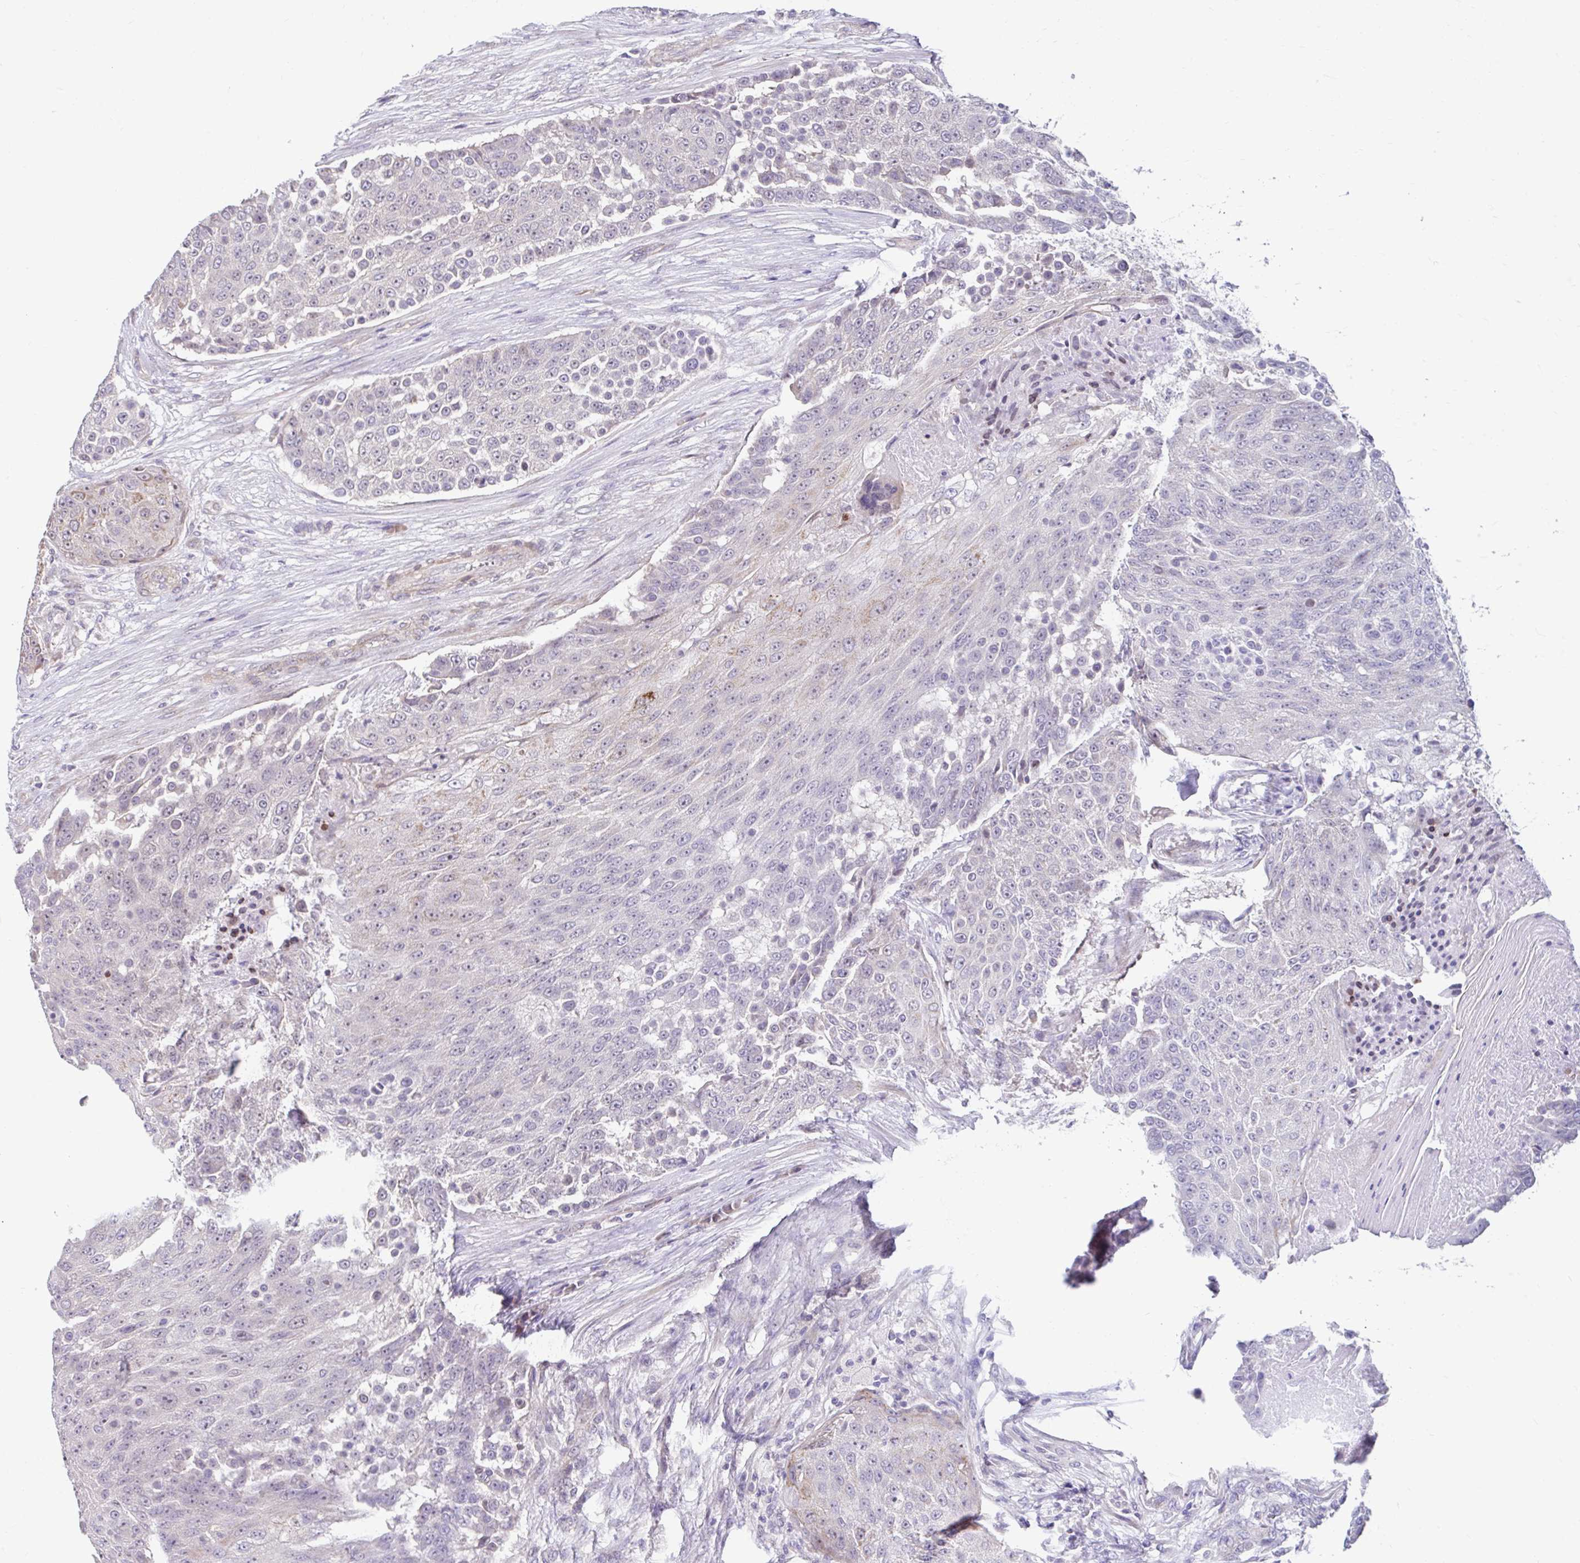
{"staining": {"intensity": "weak", "quantity": "<25%", "location": "cytoplasmic/membranous"}, "tissue": "urothelial cancer", "cell_type": "Tumor cells", "image_type": "cancer", "snomed": [{"axis": "morphology", "description": "Urothelial carcinoma, High grade"}, {"axis": "topography", "description": "Urinary bladder"}], "caption": "High power microscopy histopathology image of an immunohistochemistry image of high-grade urothelial carcinoma, revealing no significant staining in tumor cells. (DAB (3,3'-diaminobenzidine) immunohistochemistry (IHC) visualized using brightfield microscopy, high magnification).", "gene": "NT5C1B", "patient": {"sex": "female", "age": 63}}